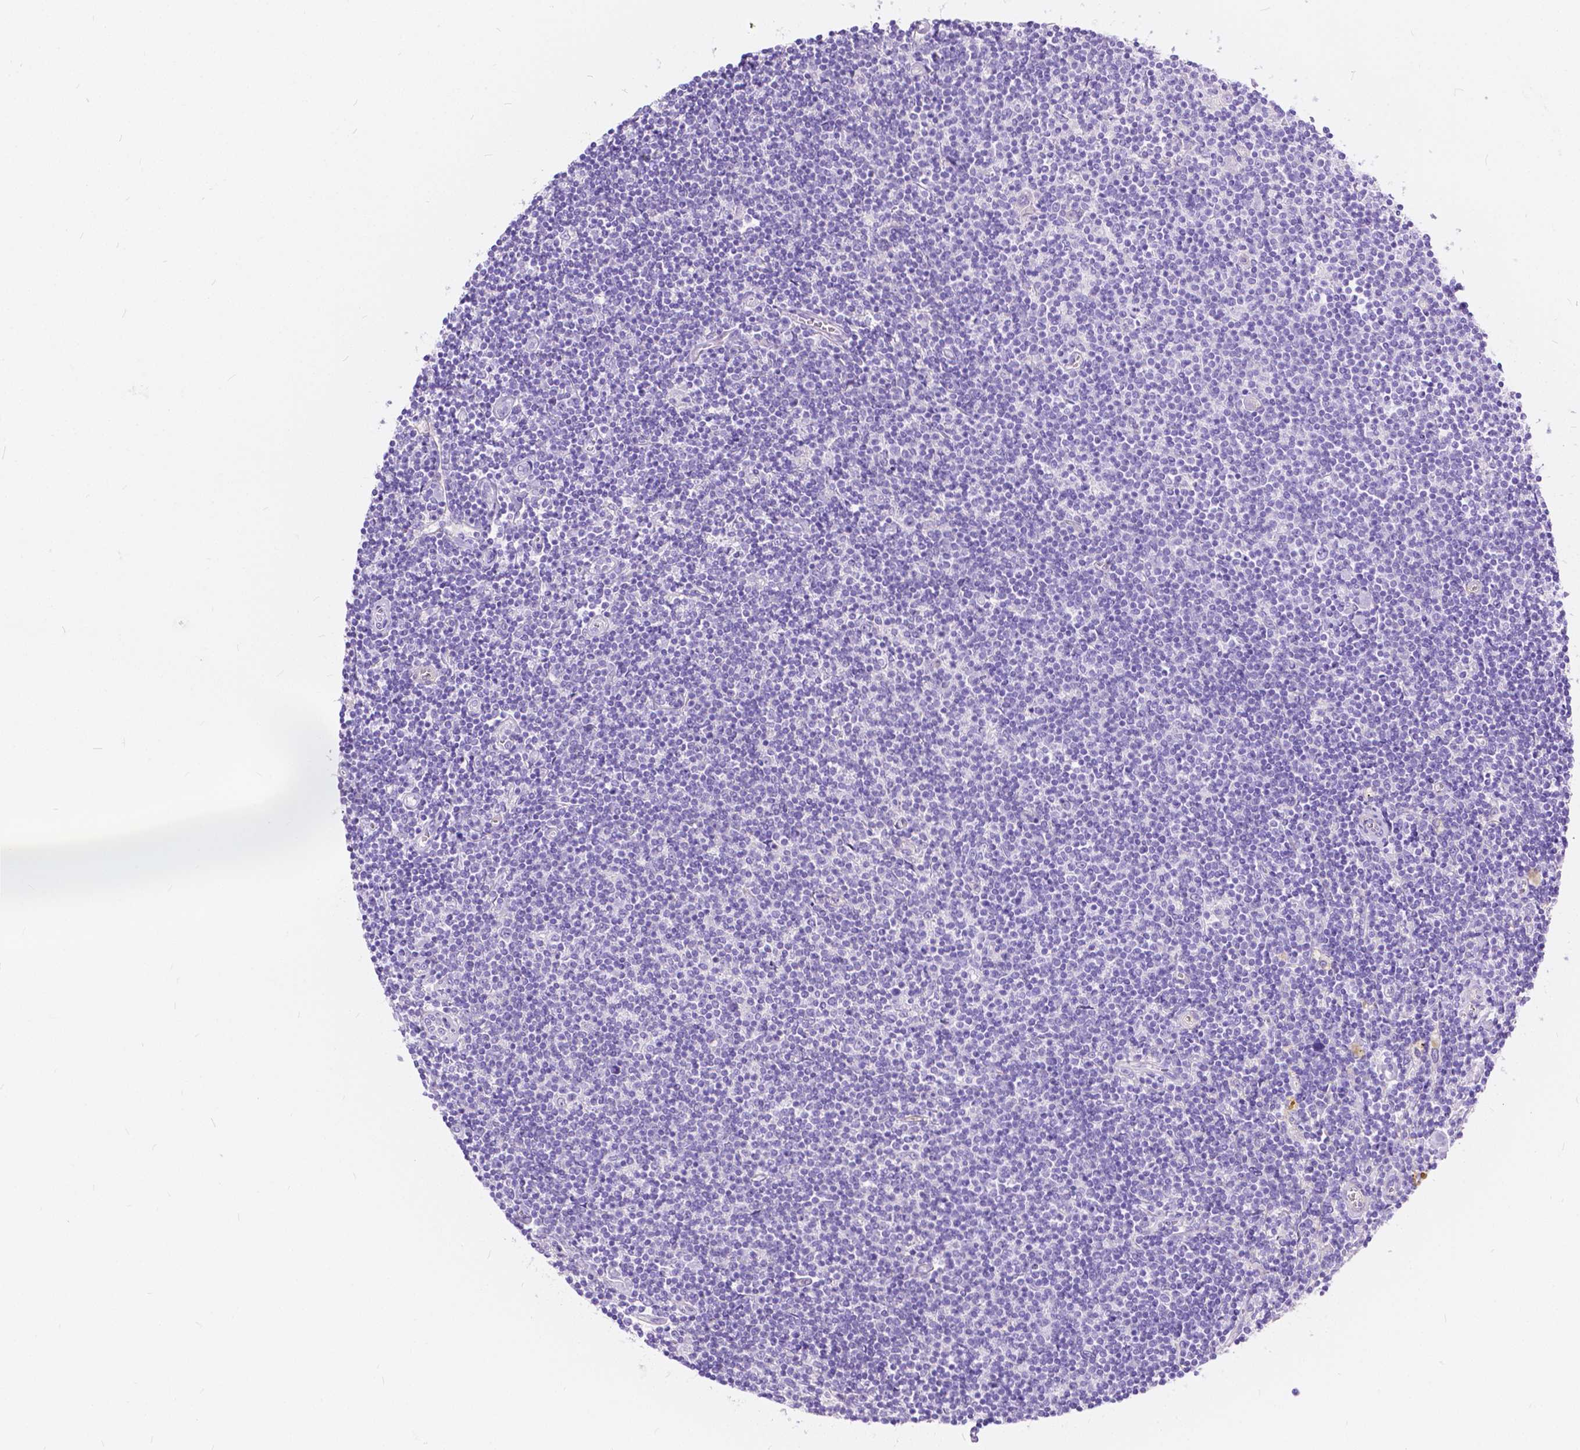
{"staining": {"intensity": "negative", "quantity": "none", "location": "none"}, "tissue": "lymphoma", "cell_type": "Tumor cells", "image_type": "cancer", "snomed": [{"axis": "morphology", "description": "Hodgkin's disease, NOS"}, {"axis": "topography", "description": "Lymph node"}], "caption": "High magnification brightfield microscopy of lymphoma stained with DAB (brown) and counterstained with hematoxylin (blue): tumor cells show no significant expression. (Immunohistochemistry, brightfield microscopy, high magnification).", "gene": "CHRM1", "patient": {"sex": "male", "age": 40}}